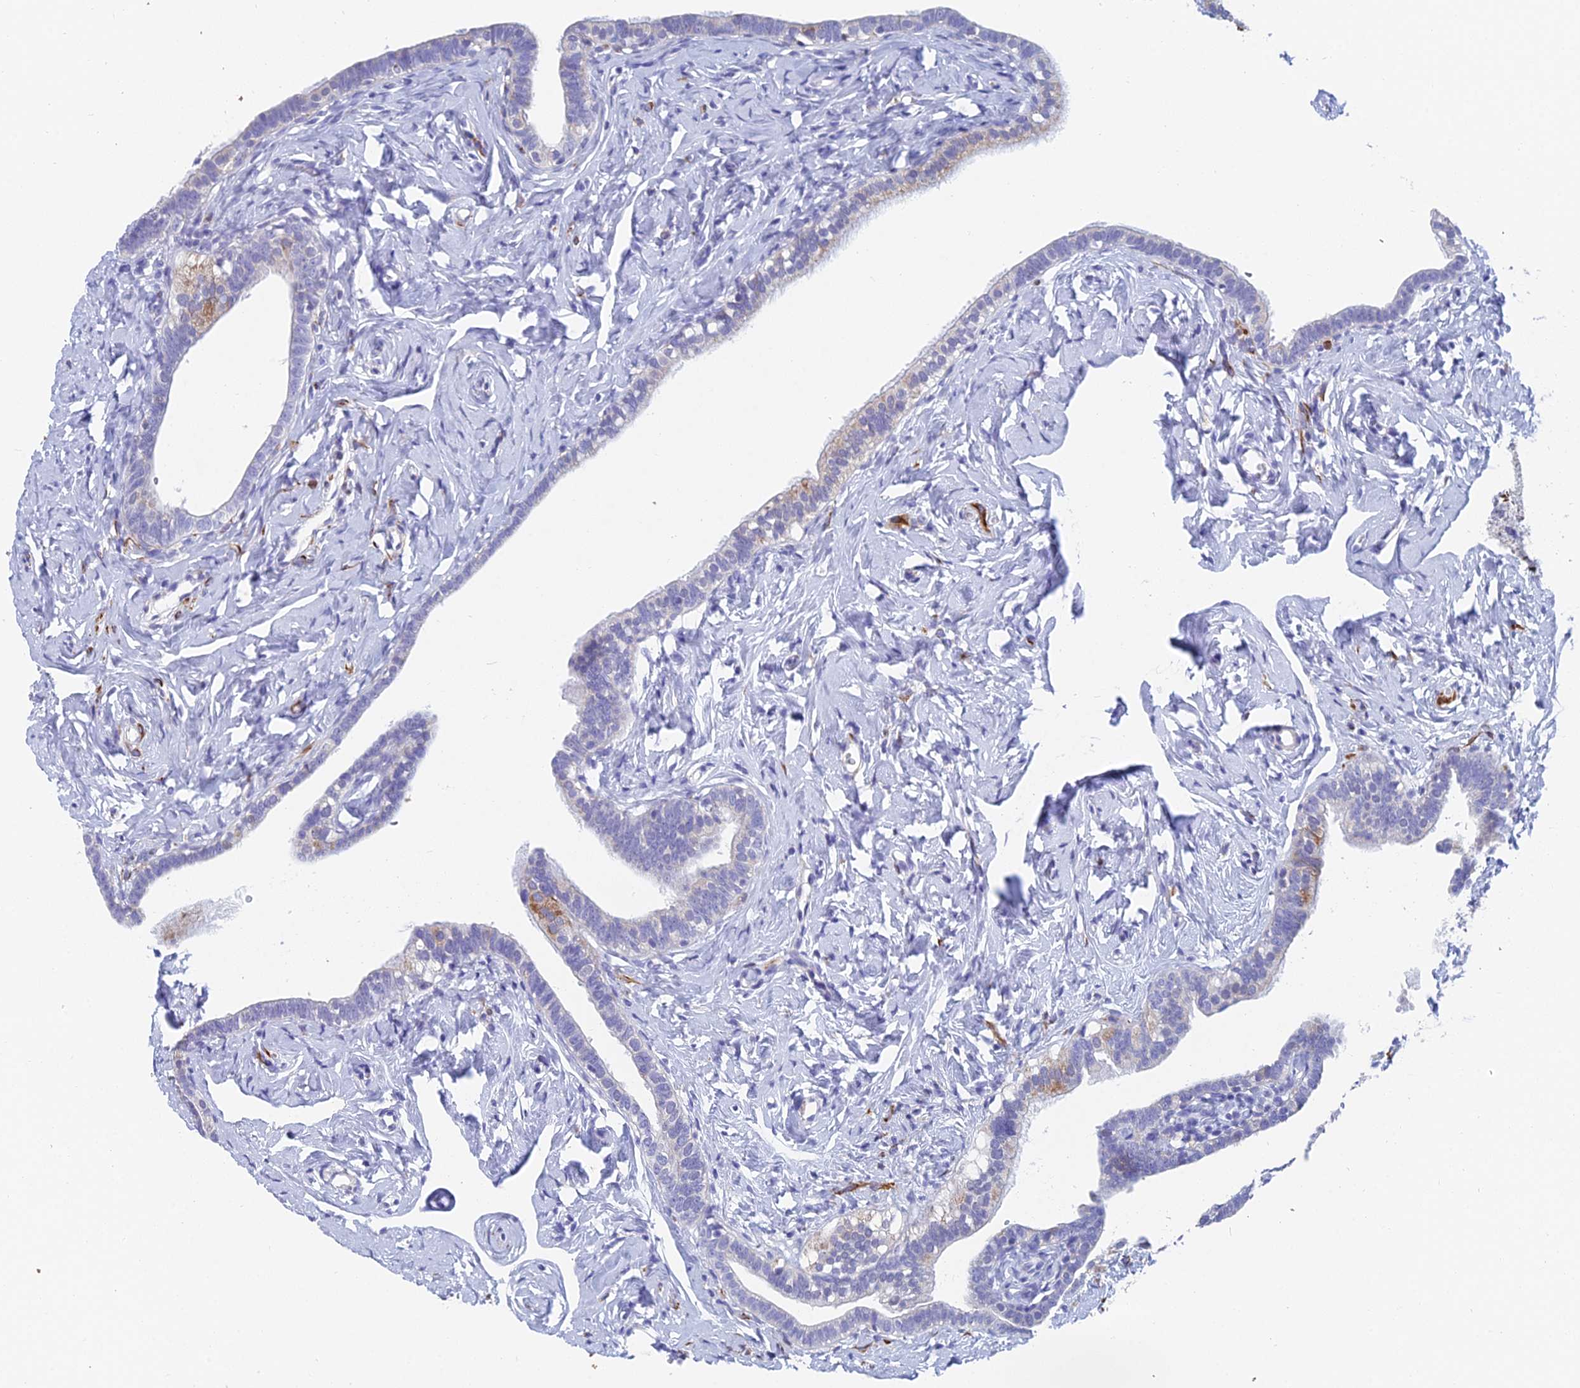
{"staining": {"intensity": "weak", "quantity": "<25%", "location": "cytoplasmic/membranous"}, "tissue": "fallopian tube", "cell_type": "Glandular cells", "image_type": "normal", "snomed": [{"axis": "morphology", "description": "Normal tissue, NOS"}, {"axis": "topography", "description": "Fallopian tube"}], "caption": "This is an immunohistochemistry (IHC) micrograph of benign fallopian tube. There is no positivity in glandular cells.", "gene": "ACSM1", "patient": {"sex": "female", "age": 66}}